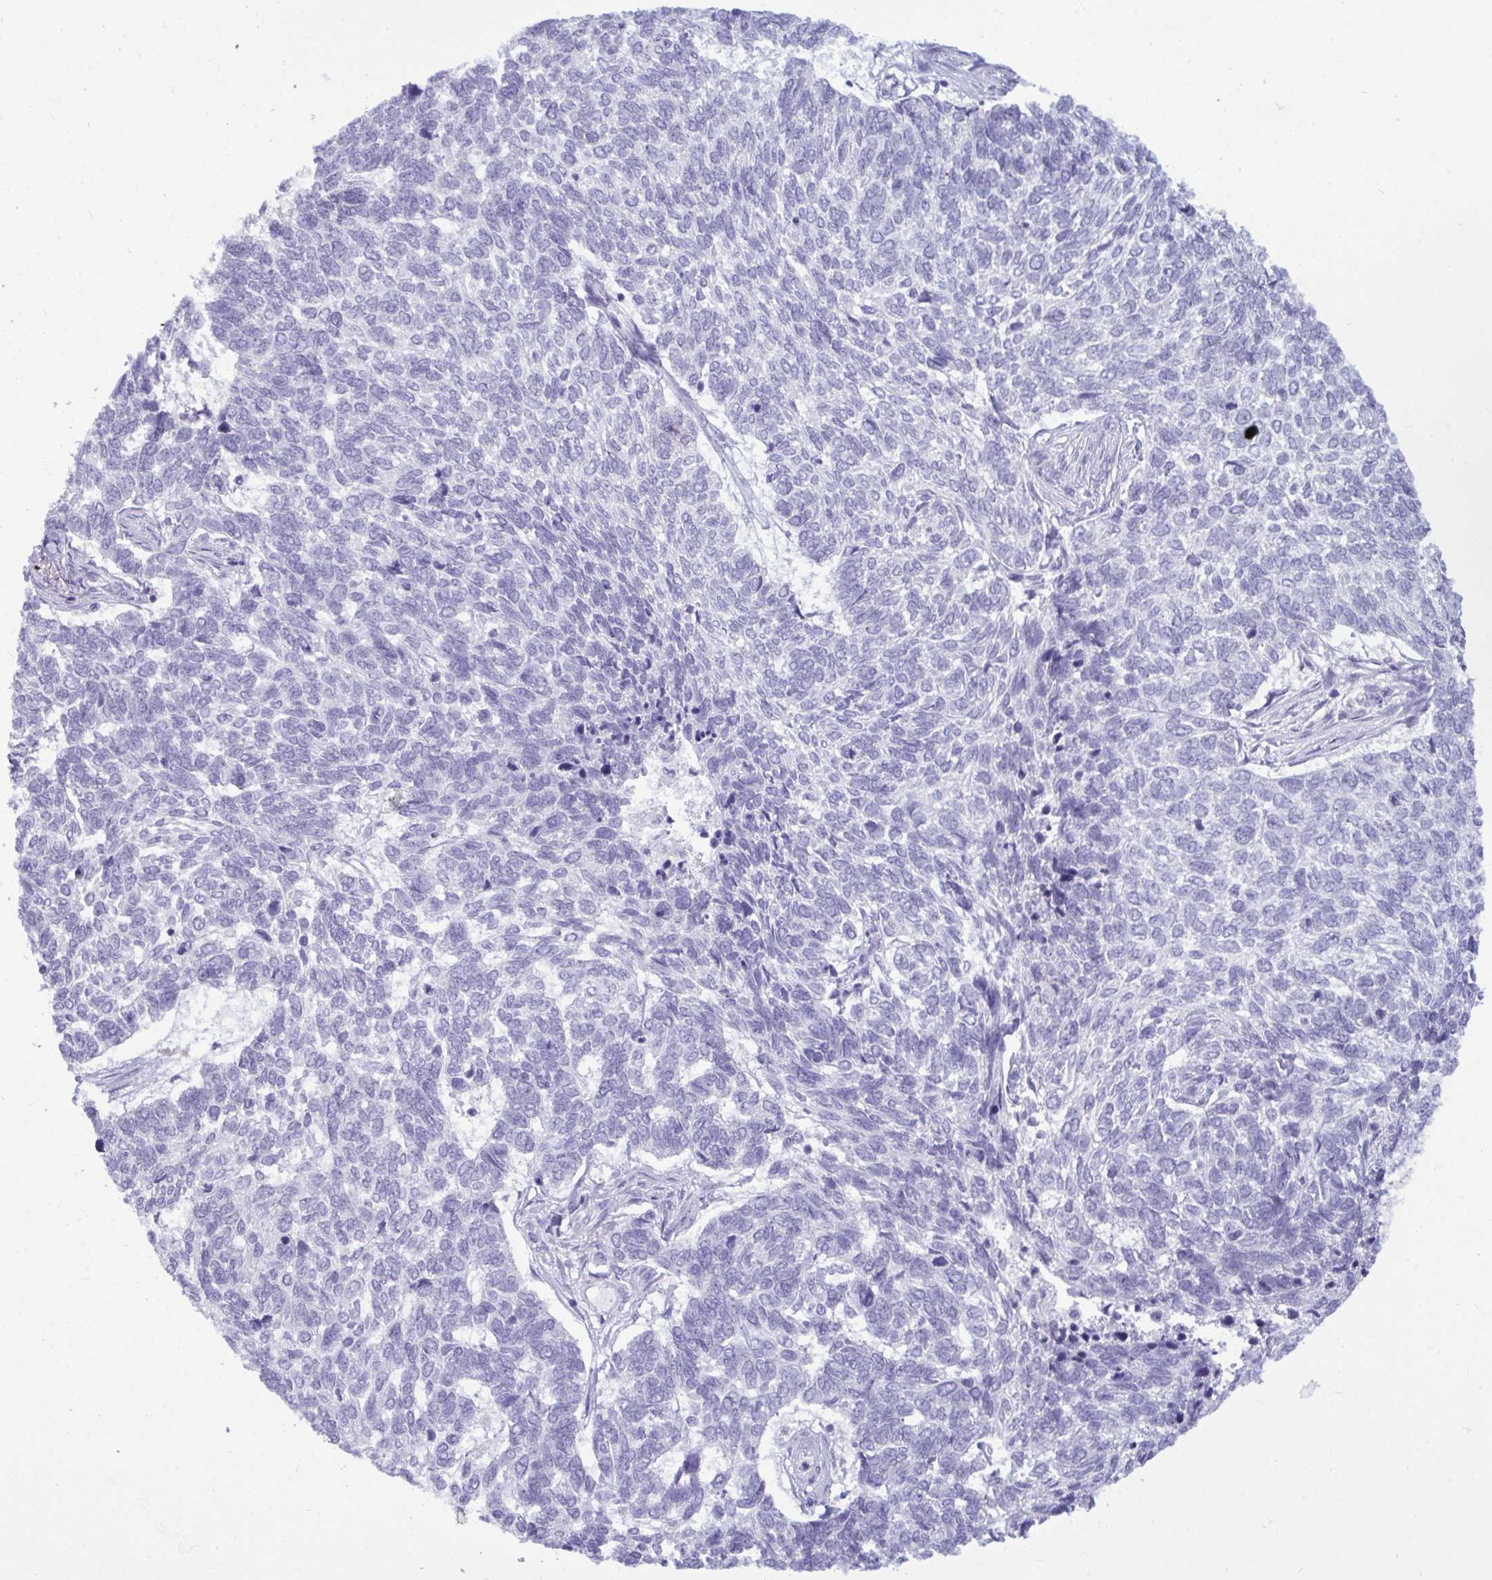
{"staining": {"intensity": "negative", "quantity": "none", "location": "none"}, "tissue": "skin cancer", "cell_type": "Tumor cells", "image_type": "cancer", "snomed": [{"axis": "morphology", "description": "Basal cell carcinoma"}, {"axis": "topography", "description": "Skin"}], "caption": "An immunohistochemistry (IHC) photomicrograph of skin cancer is shown. There is no staining in tumor cells of skin cancer.", "gene": "ANKRD60", "patient": {"sex": "female", "age": 65}}